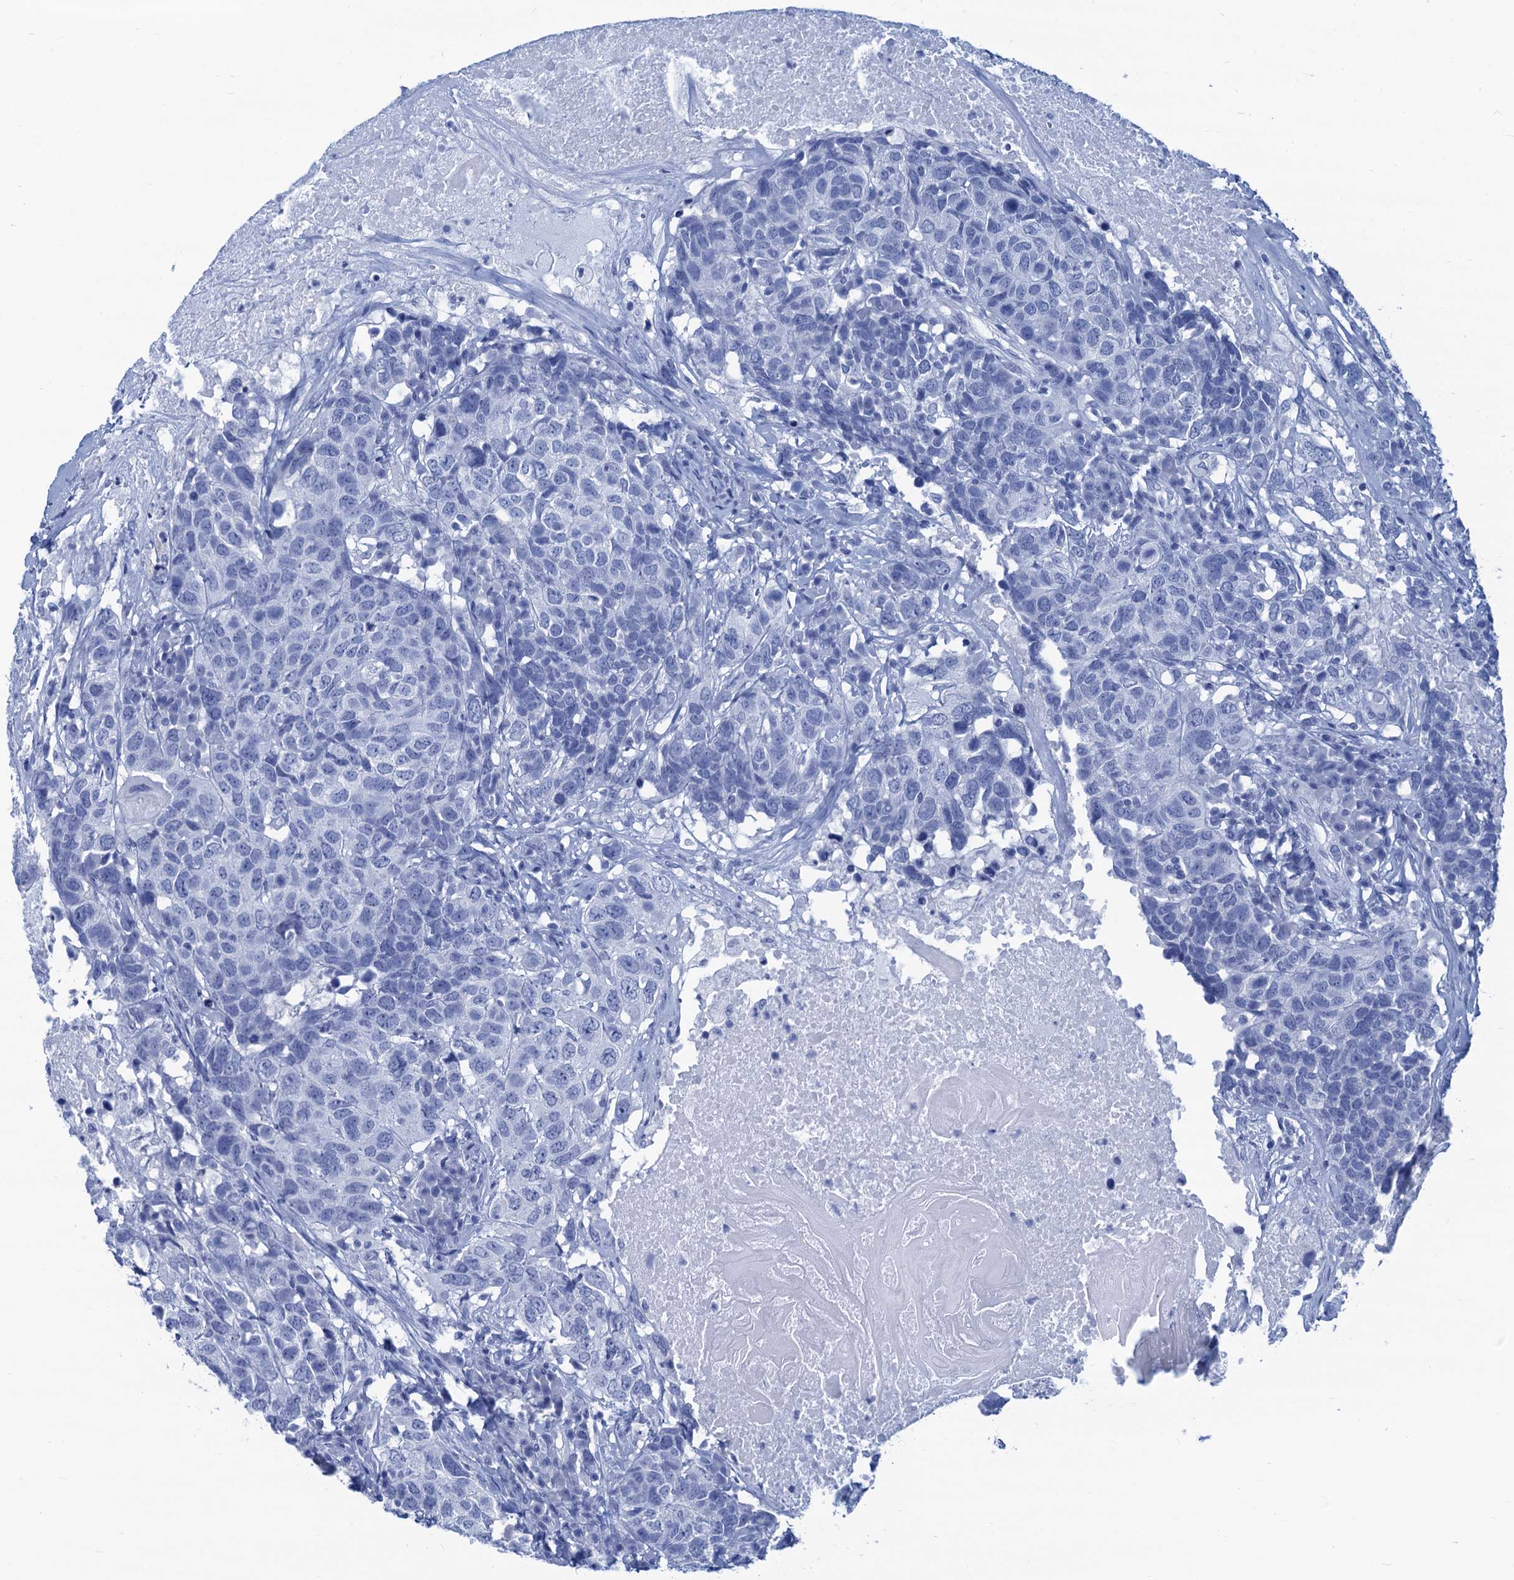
{"staining": {"intensity": "negative", "quantity": "none", "location": "none"}, "tissue": "head and neck cancer", "cell_type": "Tumor cells", "image_type": "cancer", "snomed": [{"axis": "morphology", "description": "Squamous cell carcinoma, NOS"}, {"axis": "topography", "description": "Head-Neck"}], "caption": "Histopathology image shows no protein staining in tumor cells of head and neck squamous cell carcinoma tissue. (Immunohistochemistry, brightfield microscopy, high magnification).", "gene": "CABYR", "patient": {"sex": "male", "age": 66}}